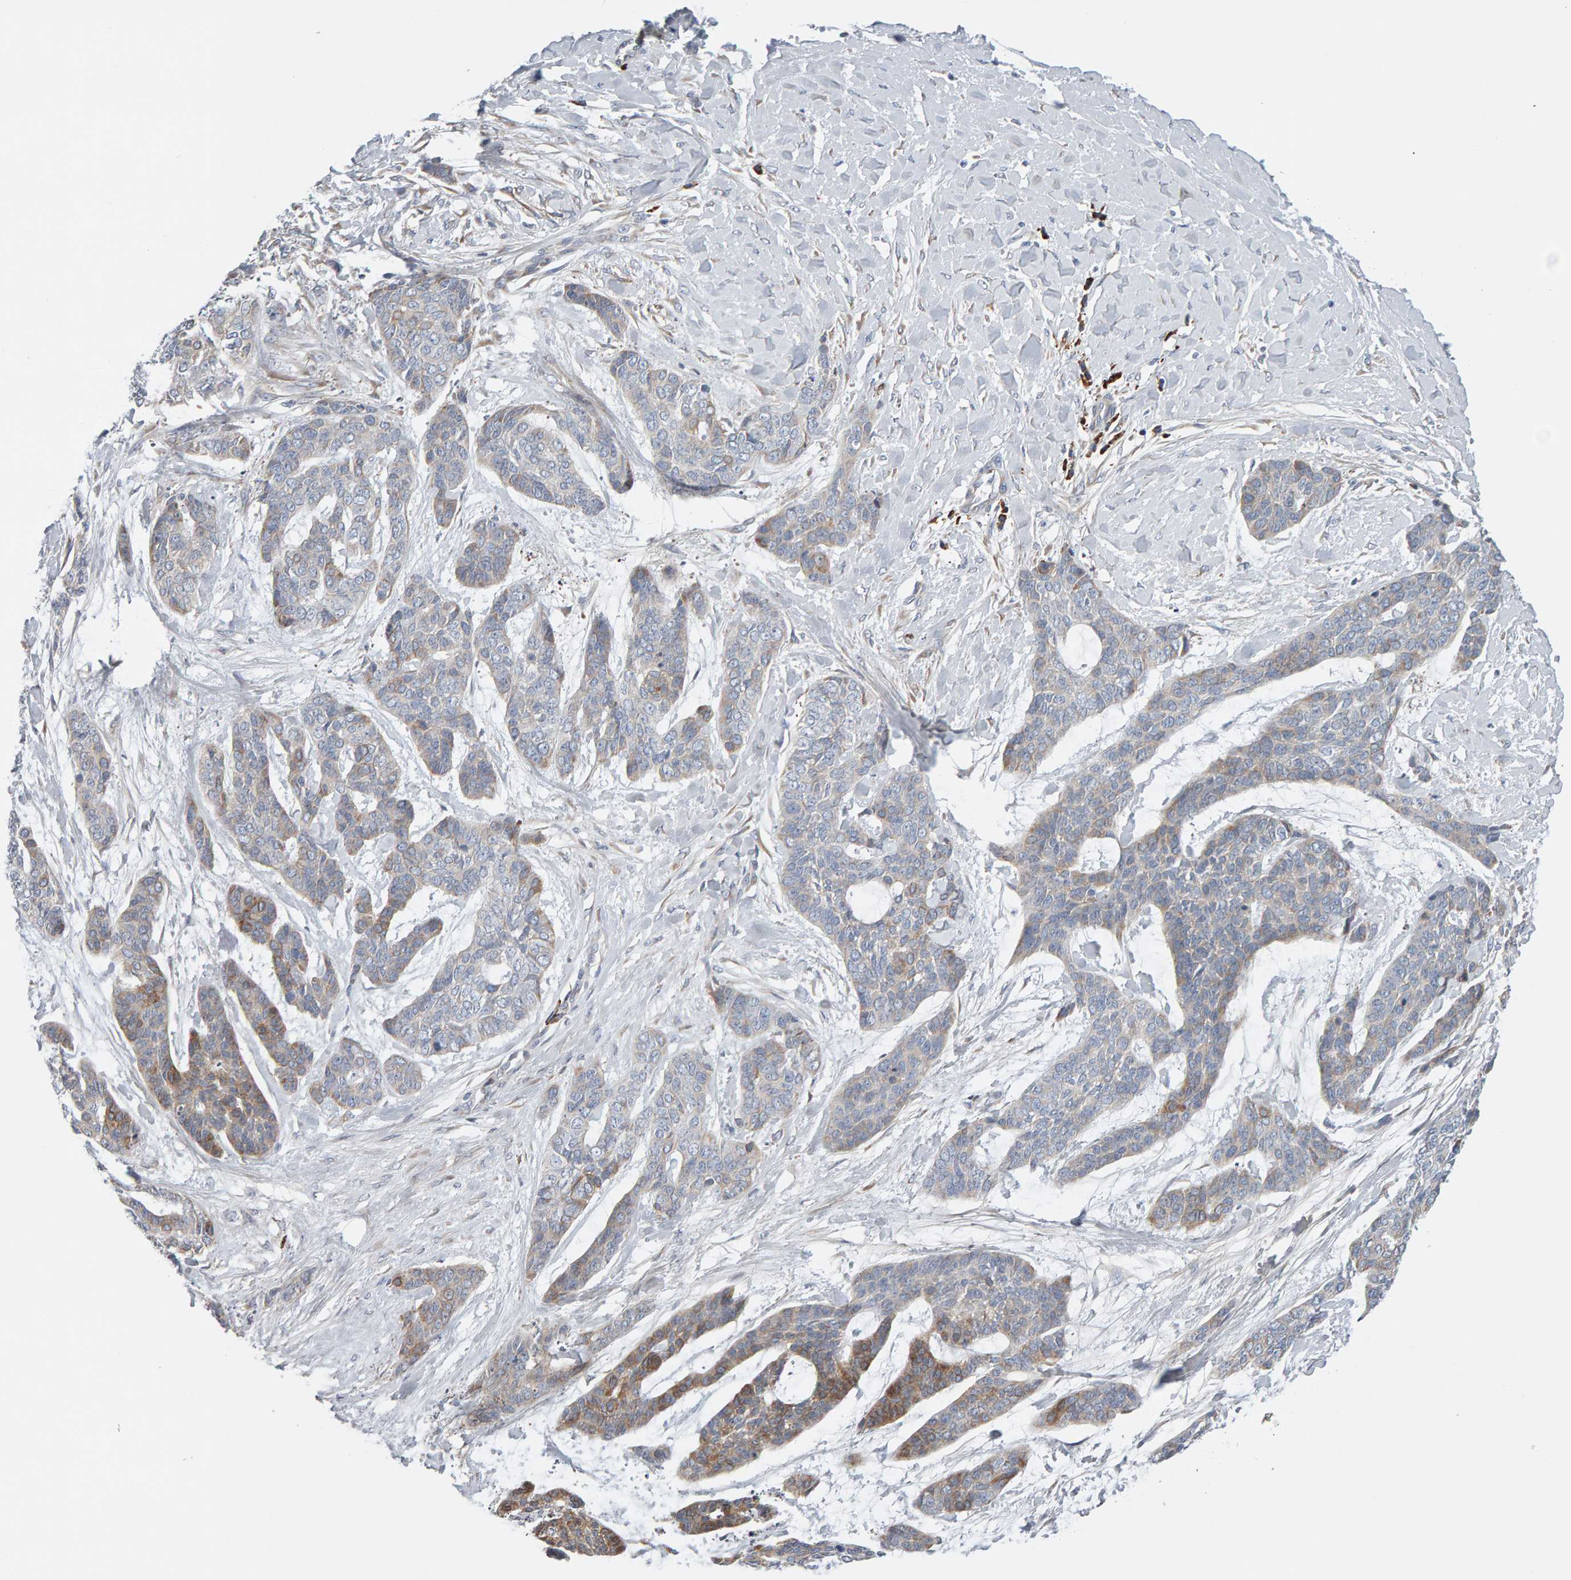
{"staining": {"intensity": "moderate", "quantity": "25%-75%", "location": "cytoplasmic/membranous"}, "tissue": "skin cancer", "cell_type": "Tumor cells", "image_type": "cancer", "snomed": [{"axis": "morphology", "description": "Basal cell carcinoma"}, {"axis": "topography", "description": "Skin"}], "caption": "About 25%-75% of tumor cells in skin basal cell carcinoma reveal moderate cytoplasmic/membranous protein positivity as visualized by brown immunohistochemical staining.", "gene": "ENGASE", "patient": {"sex": "female", "age": 64}}